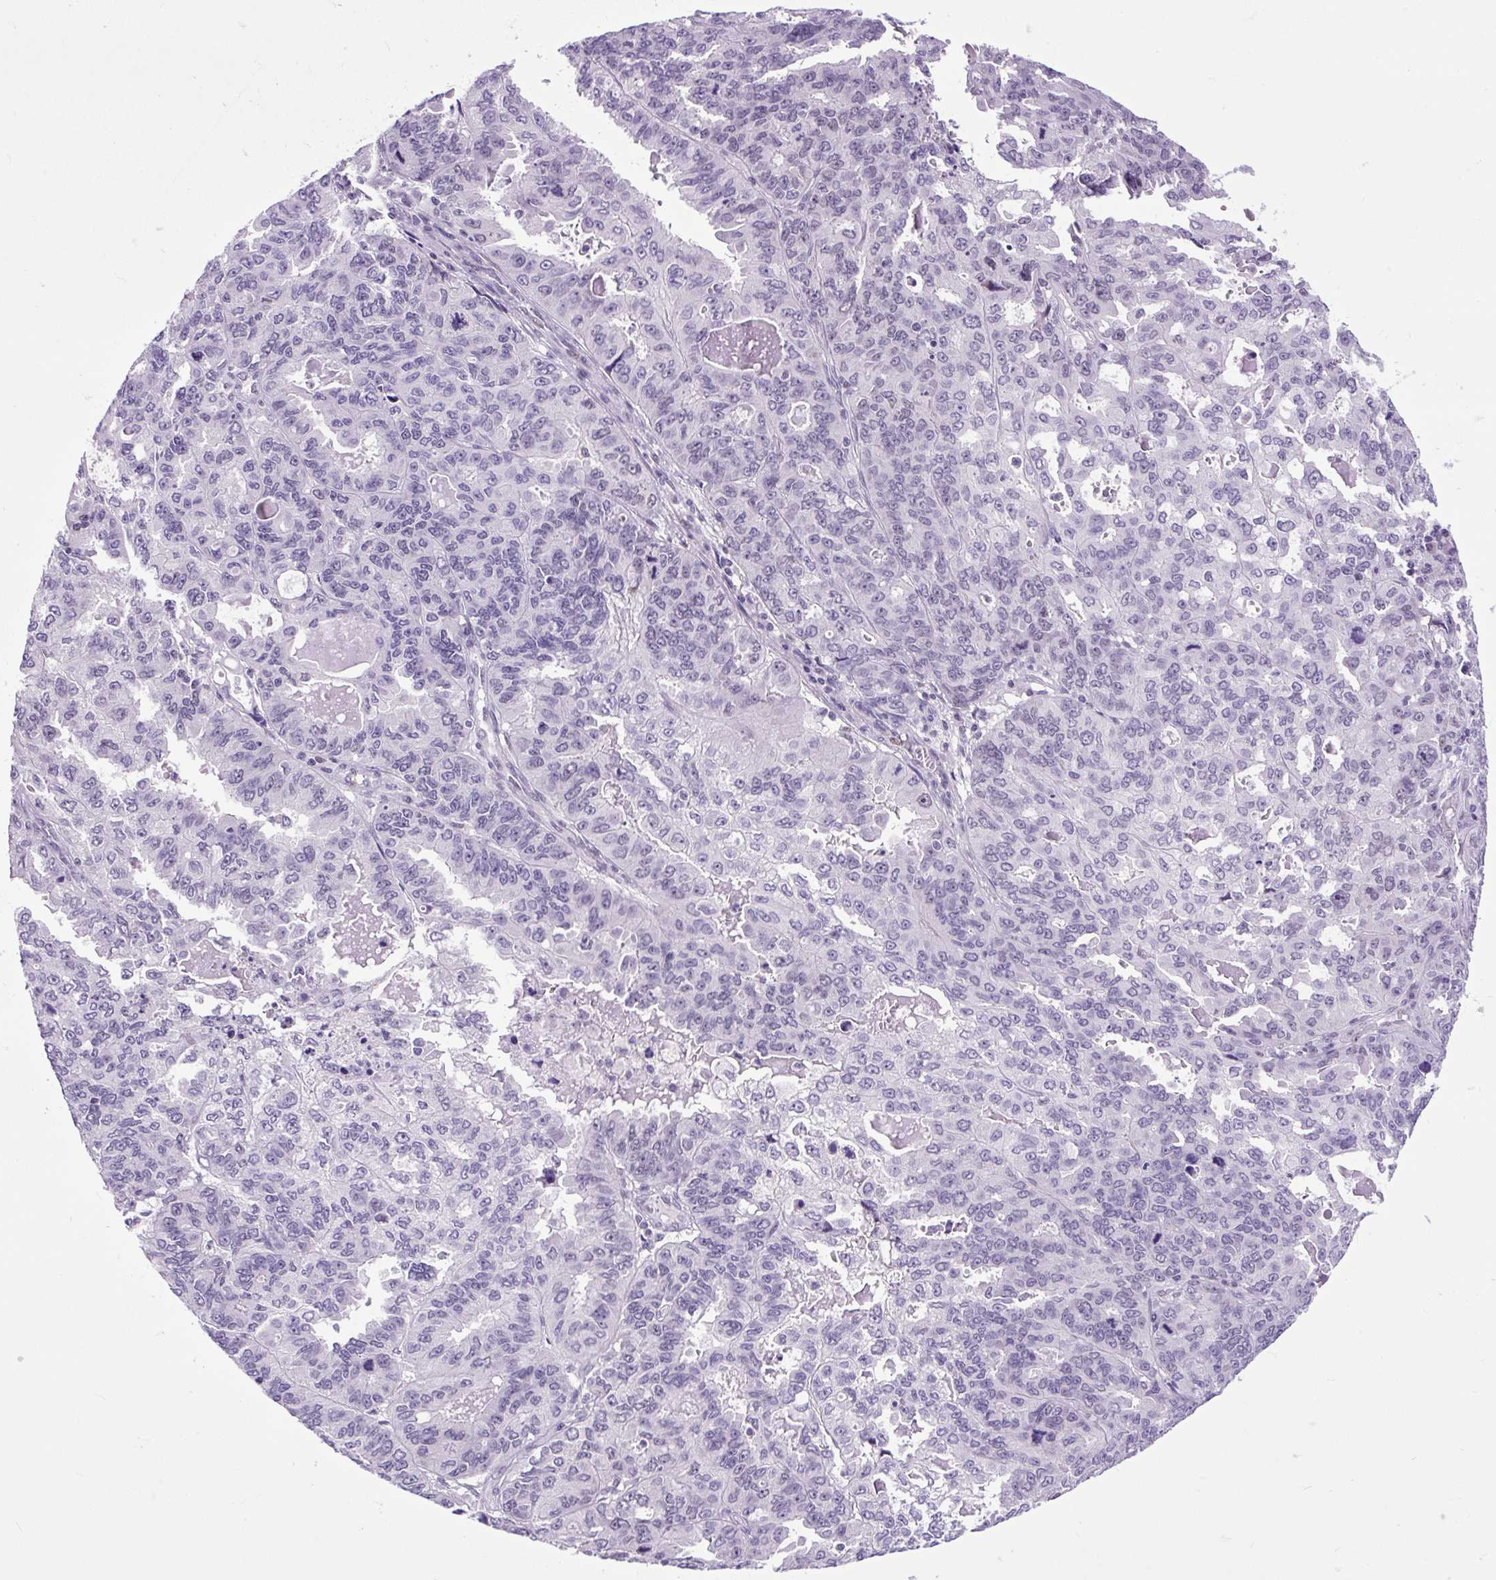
{"staining": {"intensity": "negative", "quantity": "none", "location": "none"}, "tissue": "endometrial cancer", "cell_type": "Tumor cells", "image_type": "cancer", "snomed": [{"axis": "morphology", "description": "Adenocarcinoma, NOS"}, {"axis": "topography", "description": "Uterus"}], "caption": "This image is of endometrial cancer (adenocarcinoma) stained with immunohistochemistry (IHC) to label a protein in brown with the nuclei are counter-stained blue. There is no staining in tumor cells. (DAB (3,3'-diaminobenzidine) immunohistochemistry, high magnification).", "gene": "CLK2", "patient": {"sex": "female", "age": 79}}